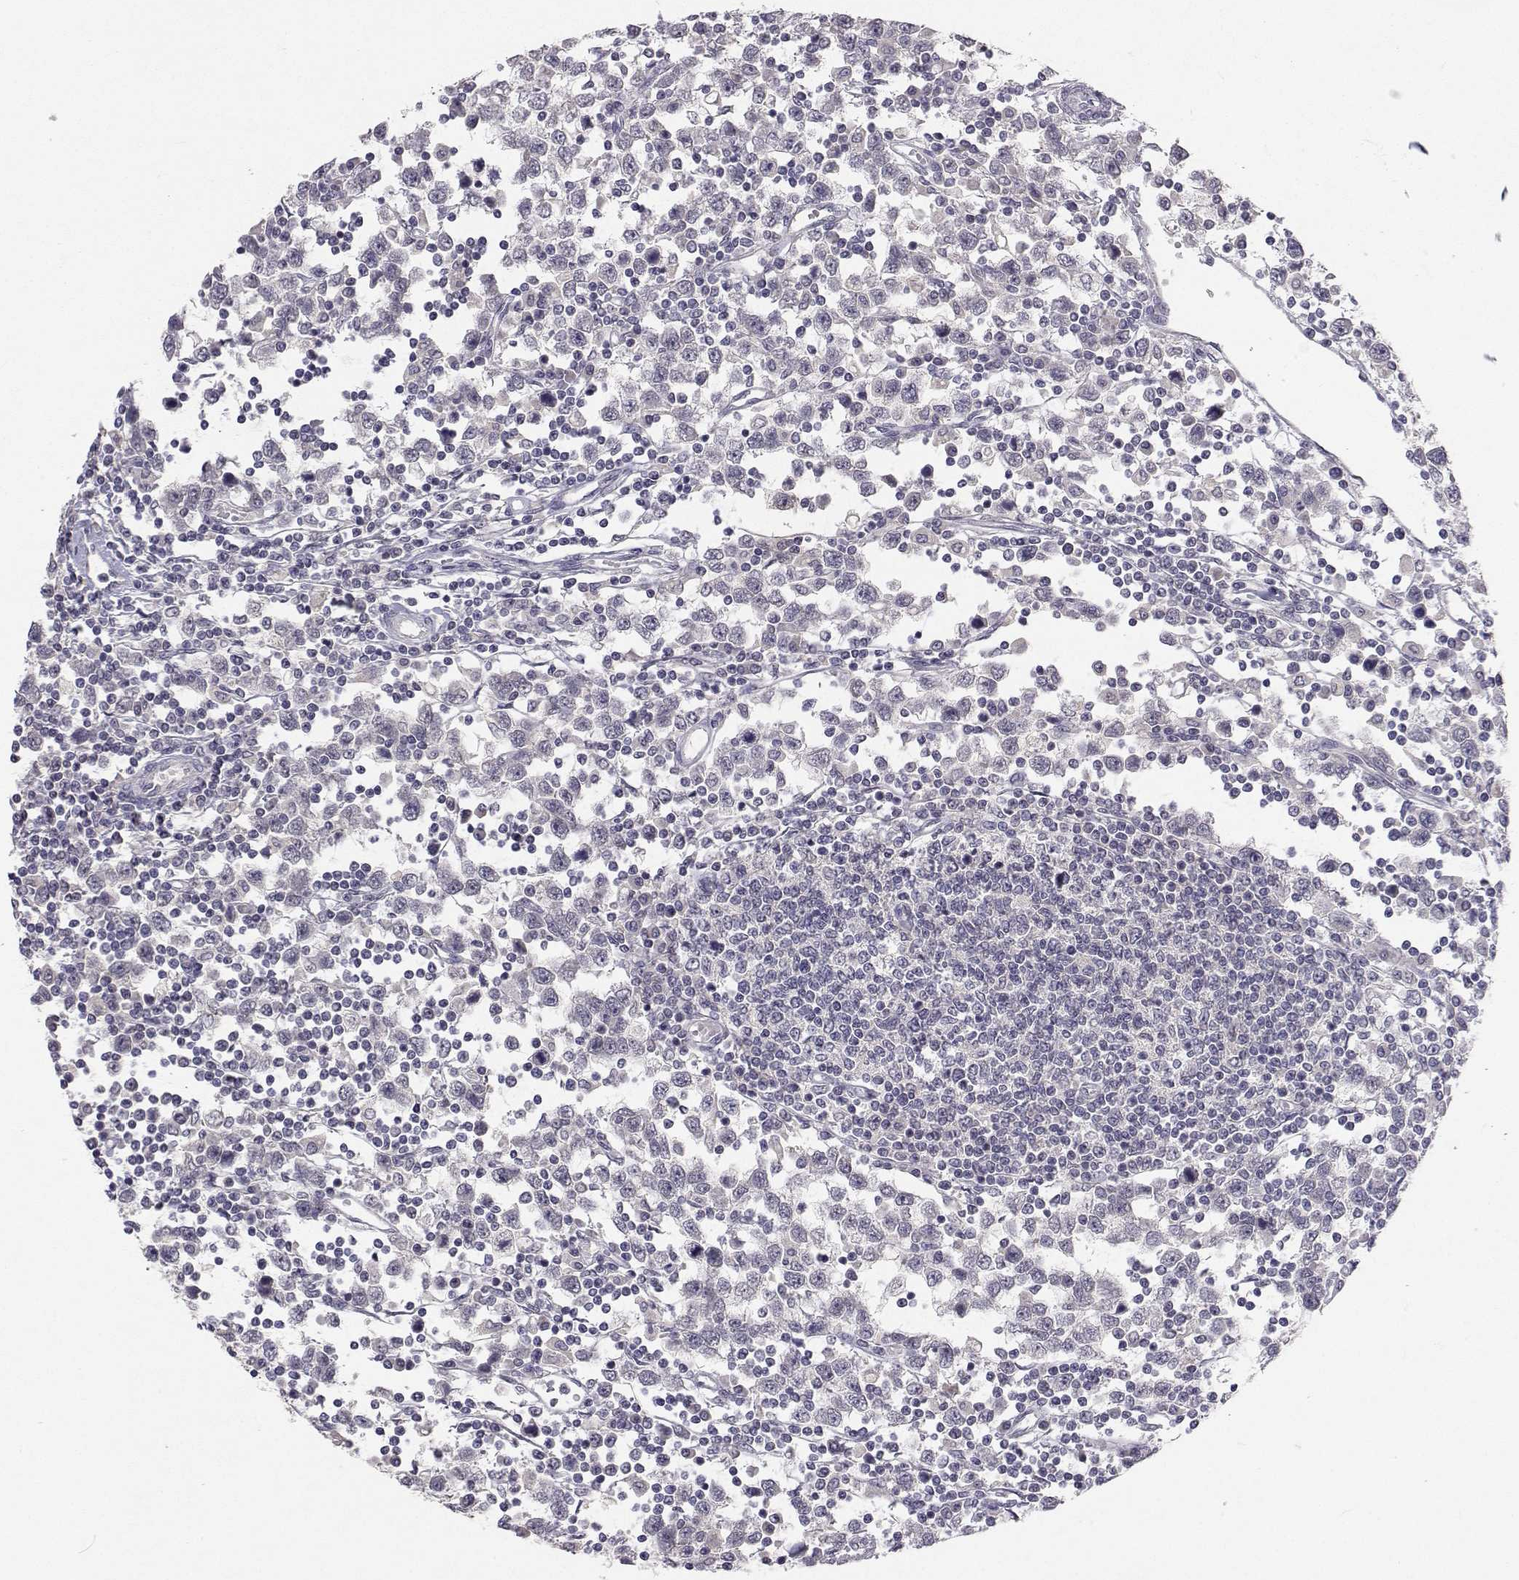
{"staining": {"intensity": "negative", "quantity": "none", "location": "none"}, "tissue": "testis cancer", "cell_type": "Tumor cells", "image_type": "cancer", "snomed": [{"axis": "morphology", "description": "Seminoma, NOS"}, {"axis": "topography", "description": "Testis"}], "caption": "IHC of testis seminoma demonstrates no staining in tumor cells.", "gene": "SLC6A3", "patient": {"sex": "male", "age": 34}}